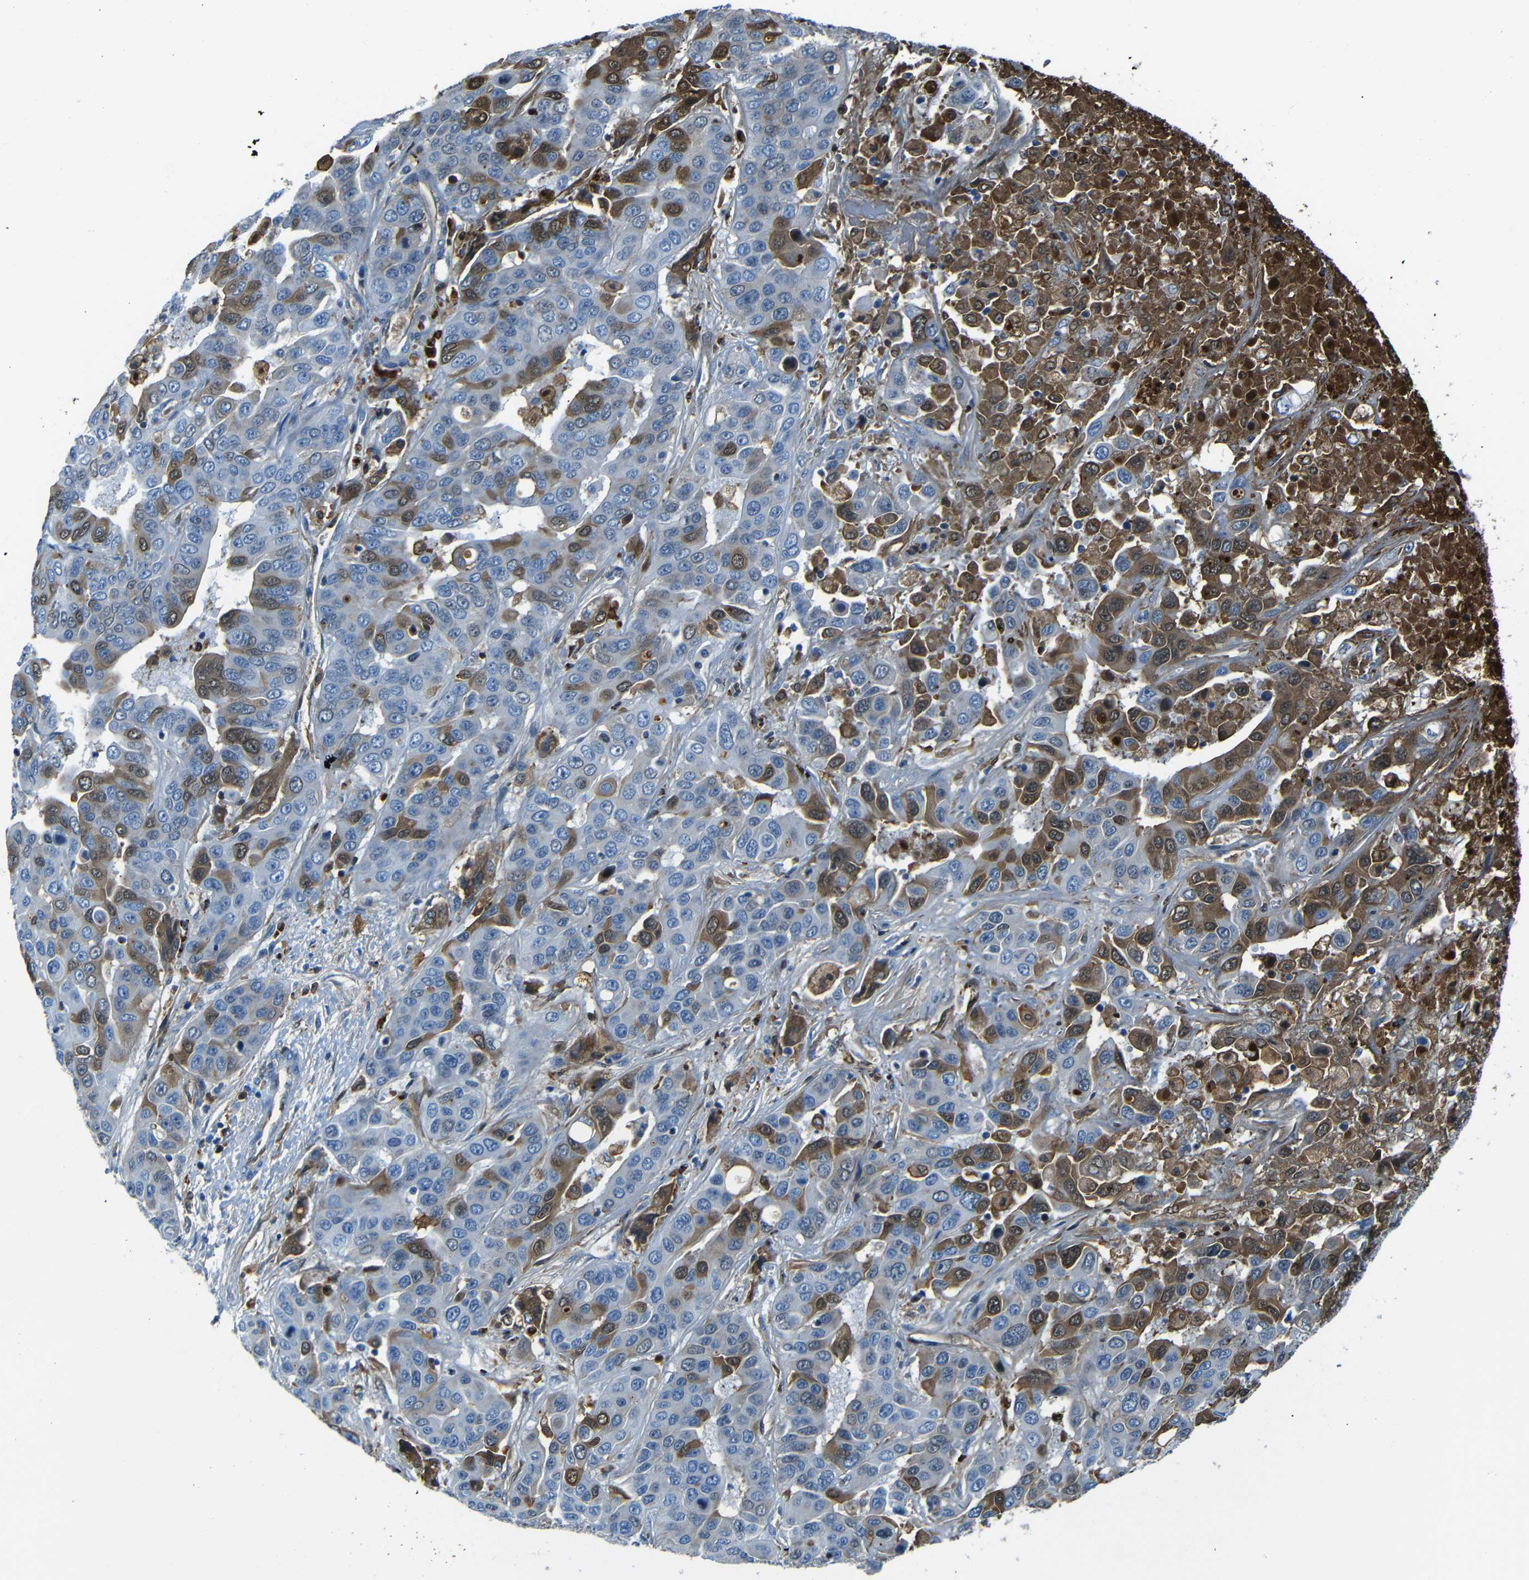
{"staining": {"intensity": "moderate", "quantity": "25%-75%", "location": "cytoplasmic/membranous"}, "tissue": "liver cancer", "cell_type": "Tumor cells", "image_type": "cancer", "snomed": [{"axis": "morphology", "description": "Cholangiocarcinoma"}, {"axis": "topography", "description": "Liver"}], "caption": "Liver cholangiocarcinoma stained with a brown dye displays moderate cytoplasmic/membranous positive expression in about 25%-75% of tumor cells.", "gene": "SERPINA1", "patient": {"sex": "female", "age": 52}}